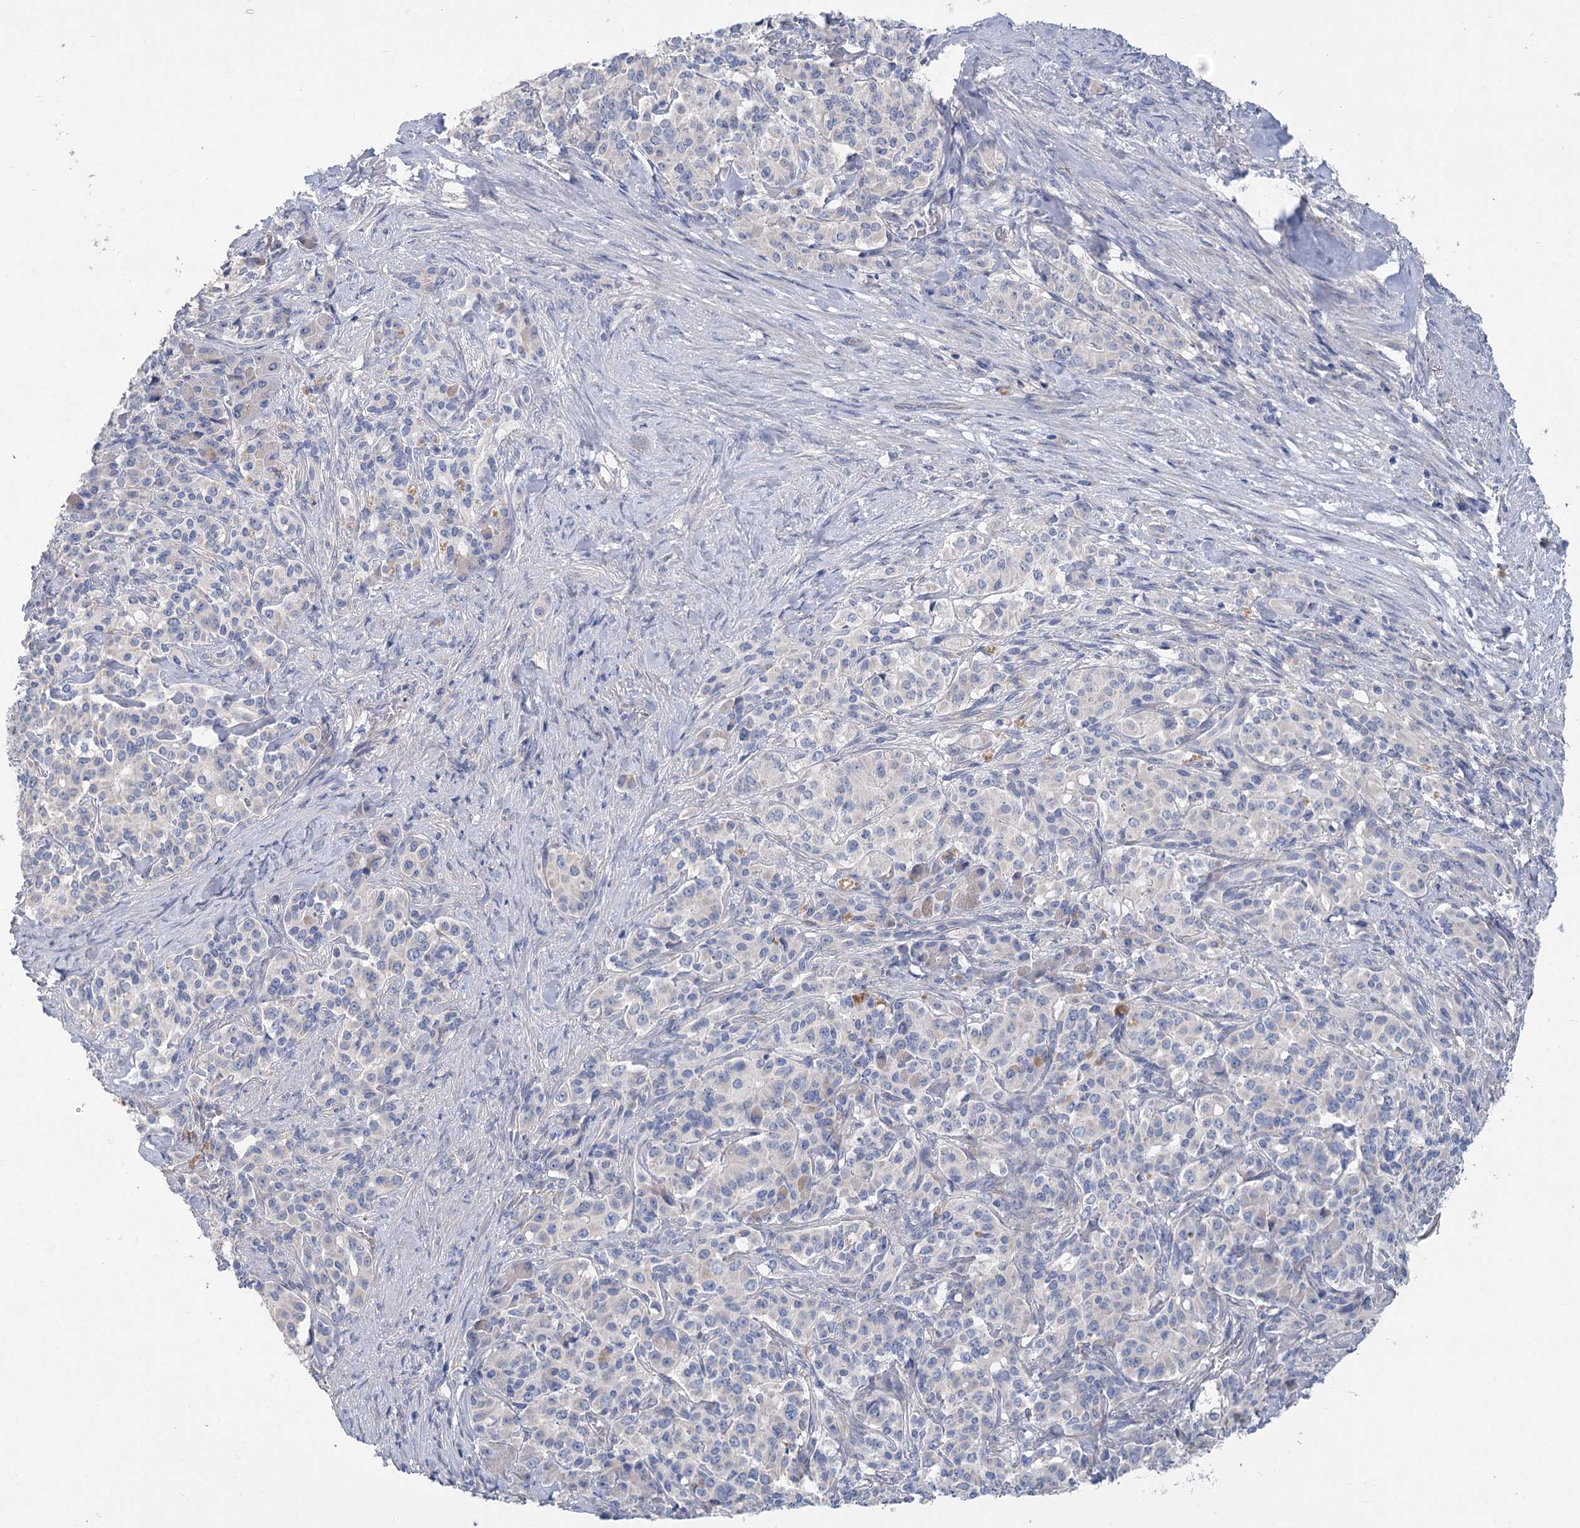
{"staining": {"intensity": "negative", "quantity": "none", "location": "none"}, "tissue": "pancreatic cancer", "cell_type": "Tumor cells", "image_type": "cancer", "snomed": [{"axis": "morphology", "description": "Adenocarcinoma, NOS"}, {"axis": "topography", "description": "Pancreas"}], "caption": "Tumor cells show no significant positivity in pancreatic adenocarcinoma.", "gene": "SLC9A3", "patient": {"sex": "female", "age": 74}}